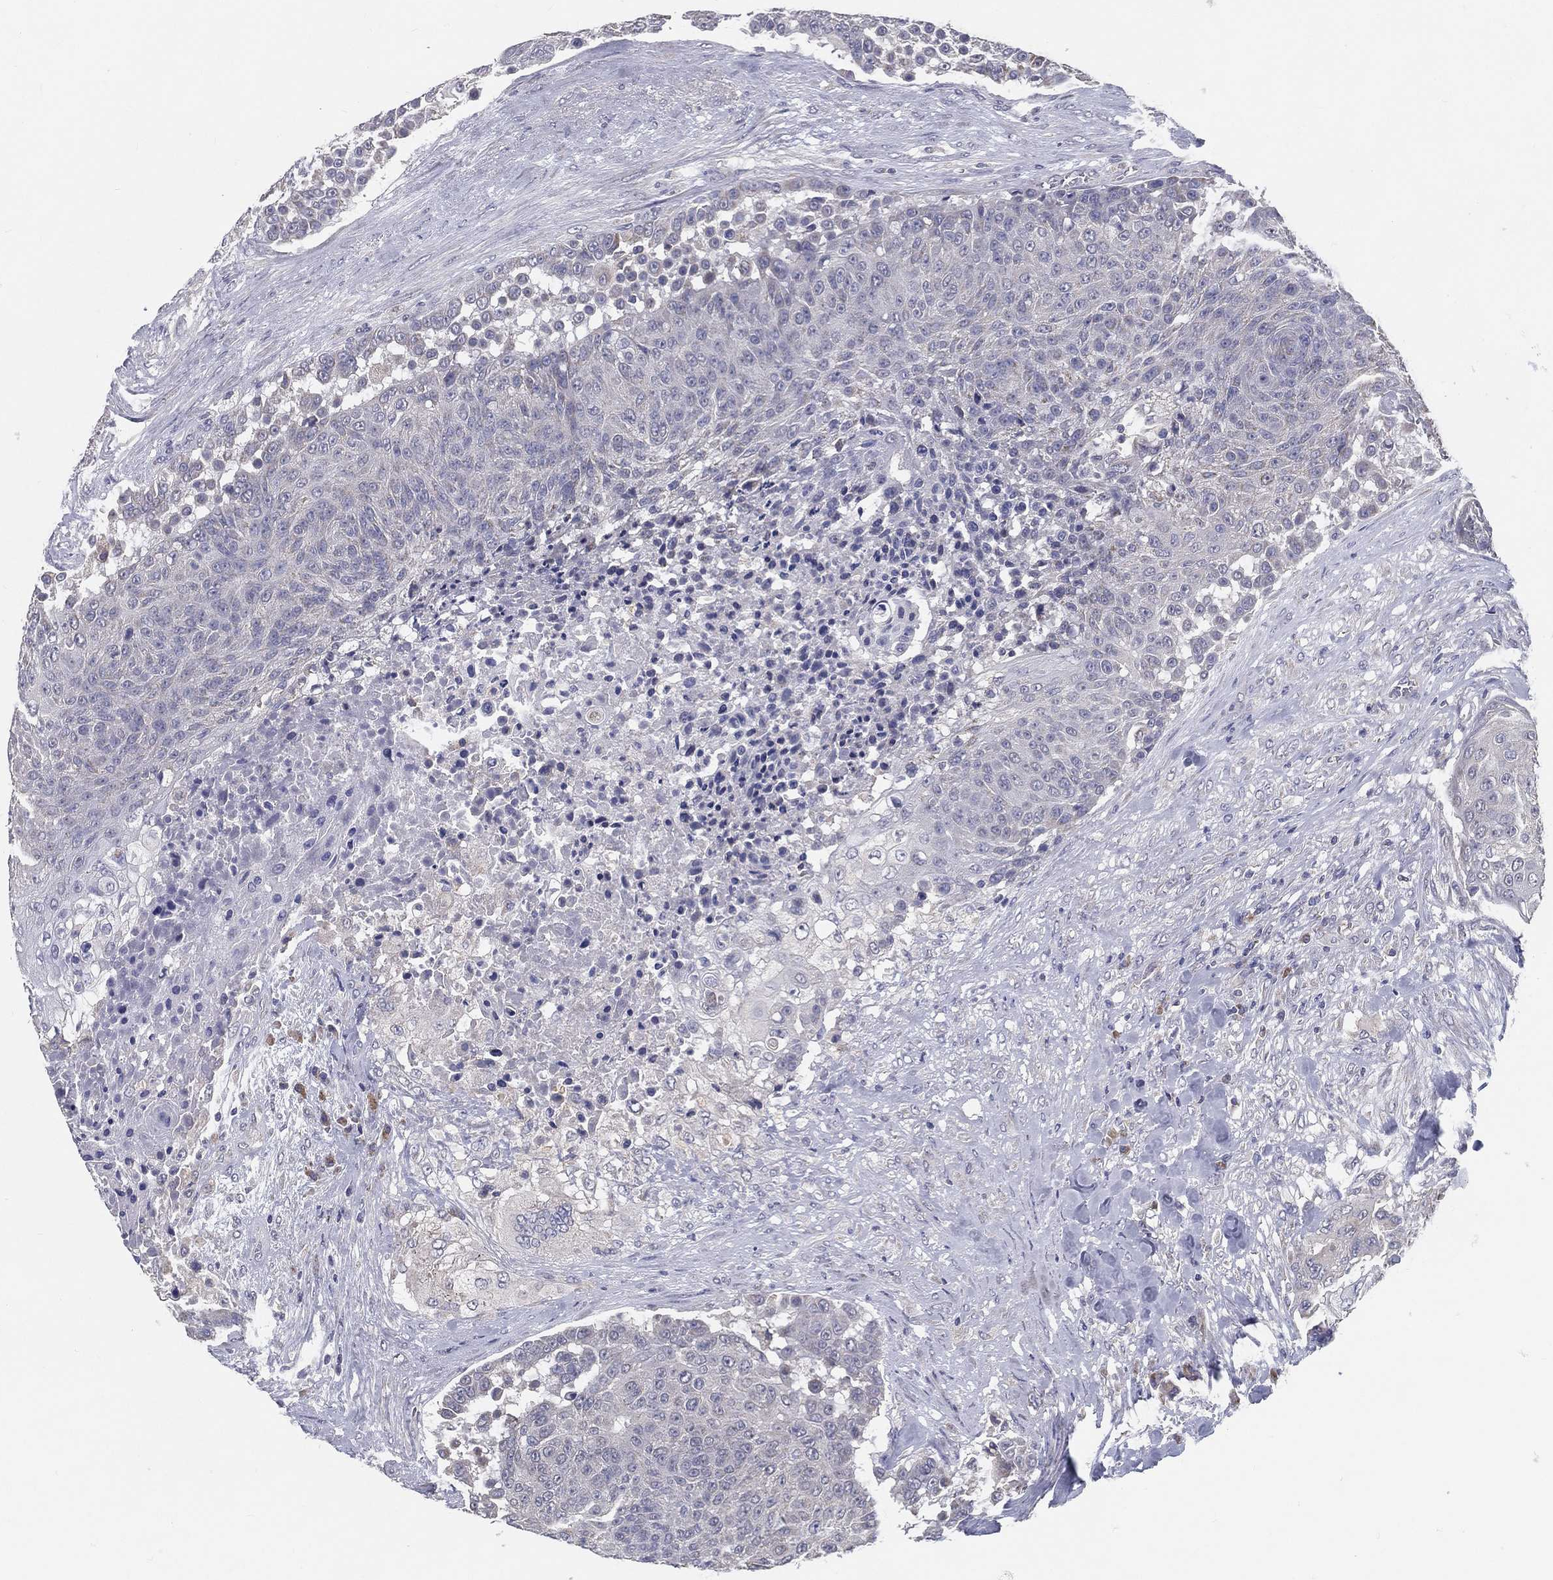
{"staining": {"intensity": "negative", "quantity": "none", "location": "none"}, "tissue": "urothelial cancer", "cell_type": "Tumor cells", "image_type": "cancer", "snomed": [{"axis": "morphology", "description": "Urothelial carcinoma, High grade"}, {"axis": "topography", "description": "Urinary bladder"}], "caption": "DAB (3,3'-diaminobenzidine) immunohistochemical staining of human urothelial cancer demonstrates no significant expression in tumor cells.", "gene": "PCSK1", "patient": {"sex": "female", "age": 63}}